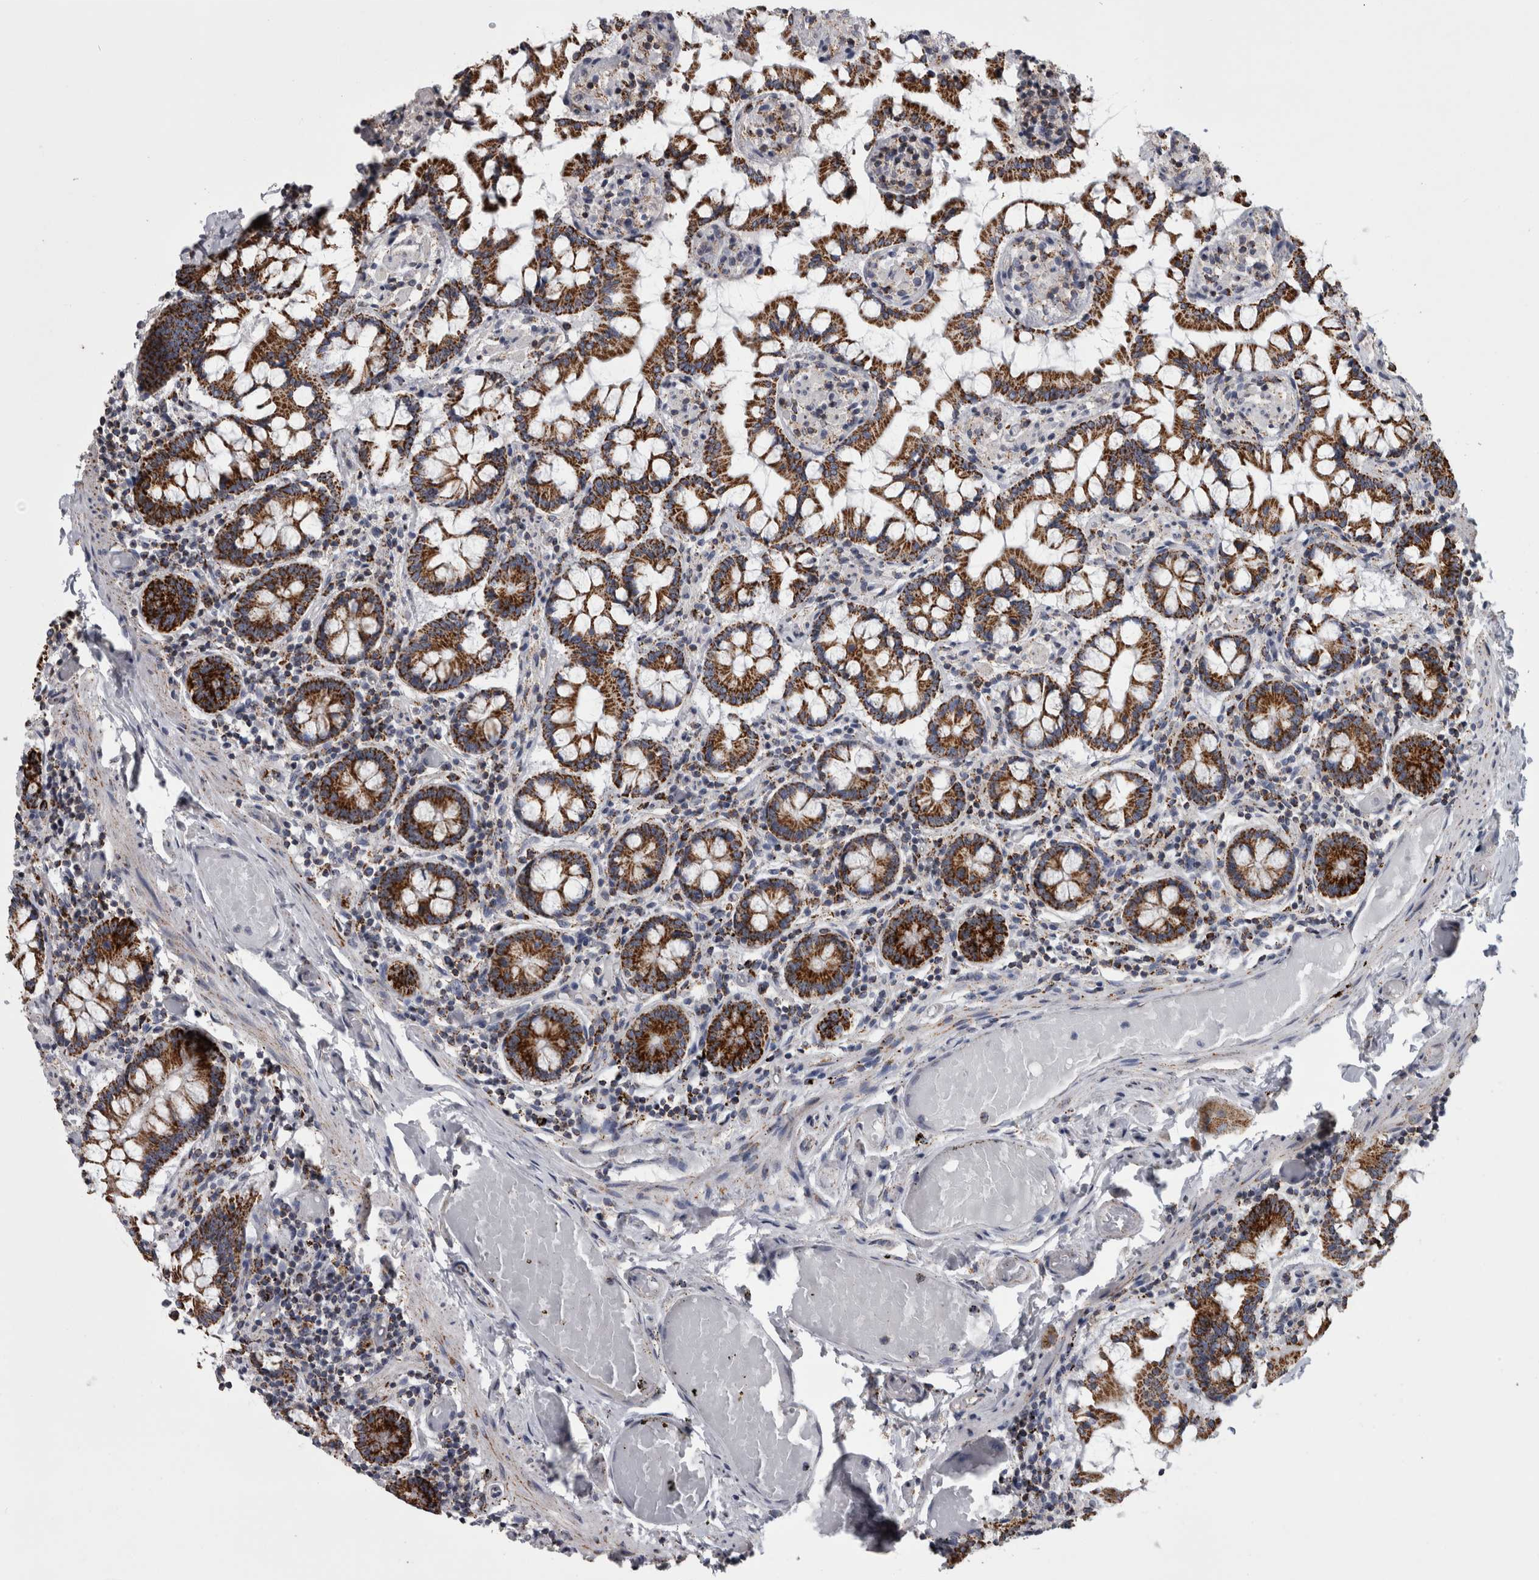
{"staining": {"intensity": "strong", "quantity": ">75%", "location": "cytoplasmic/membranous"}, "tissue": "small intestine", "cell_type": "Glandular cells", "image_type": "normal", "snomed": [{"axis": "morphology", "description": "Normal tissue, NOS"}, {"axis": "topography", "description": "Small intestine"}], "caption": "High-power microscopy captured an immunohistochemistry (IHC) image of unremarkable small intestine, revealing strong cytoplasmic/membranous staining in about >75% of glandular cells. (DAB IHC with brightfield microscopy, high magnification).", "gene": "MDH2", "patient": {"sex": "male", "age": 41}}